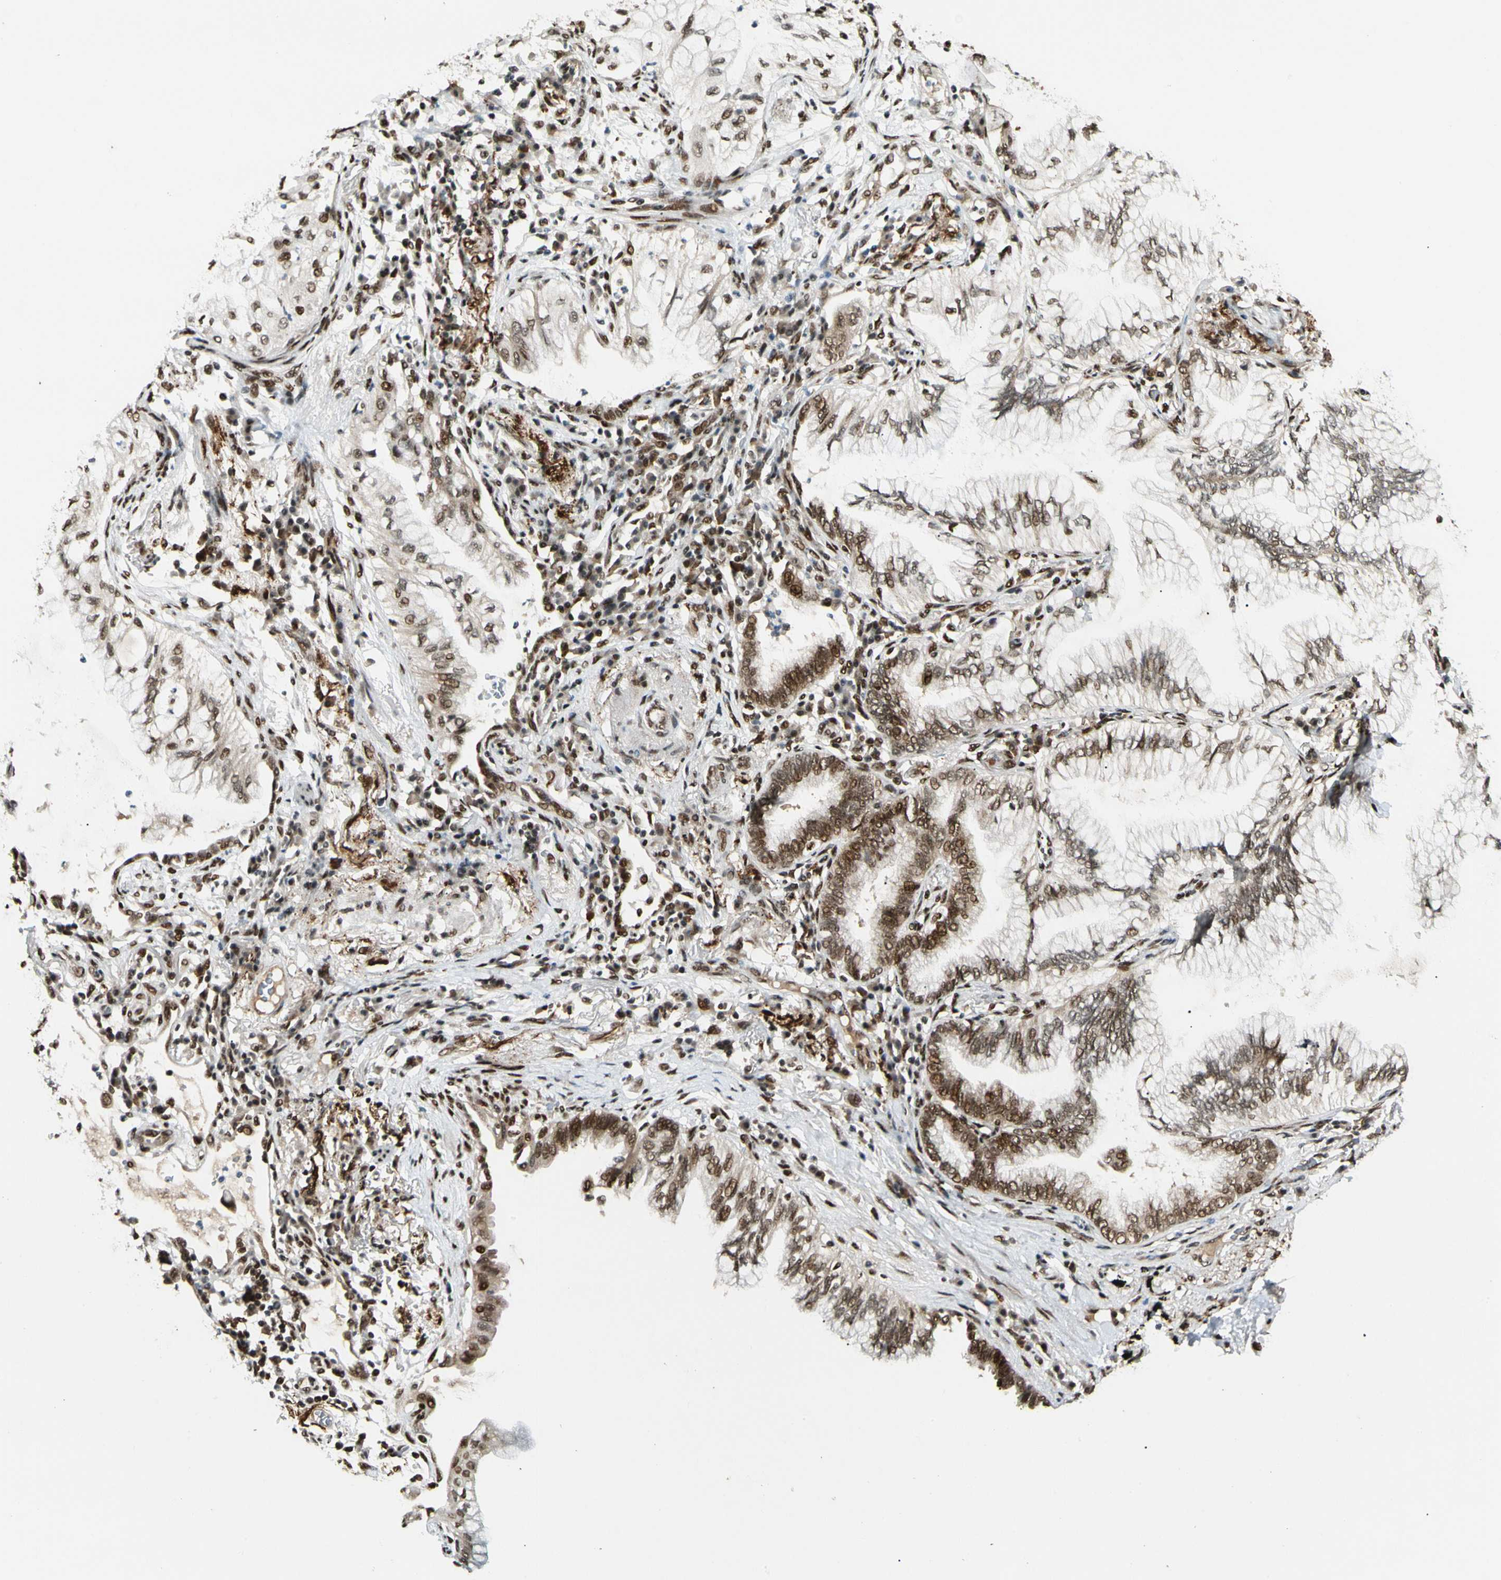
{"staining": {"intensity": "strong", "quantity": ">75%", "location": "nuclear"}, "tissue": "lung cancer", "cell_type": "Tumor cells", "image_type": "cancer", "snomed": [{"axis": "morphology", "description": "Adenocarcinoma, NOS"}, {"axis": "topography", "description": "Lung"}], "caption": "Protein expression analysis of human adenocarcinoma (lung) reveals strong nuclear expression in approximately >75% of tumor cells.", "gene": "FUS", "patient": {"sex": "female", "age": 70}}